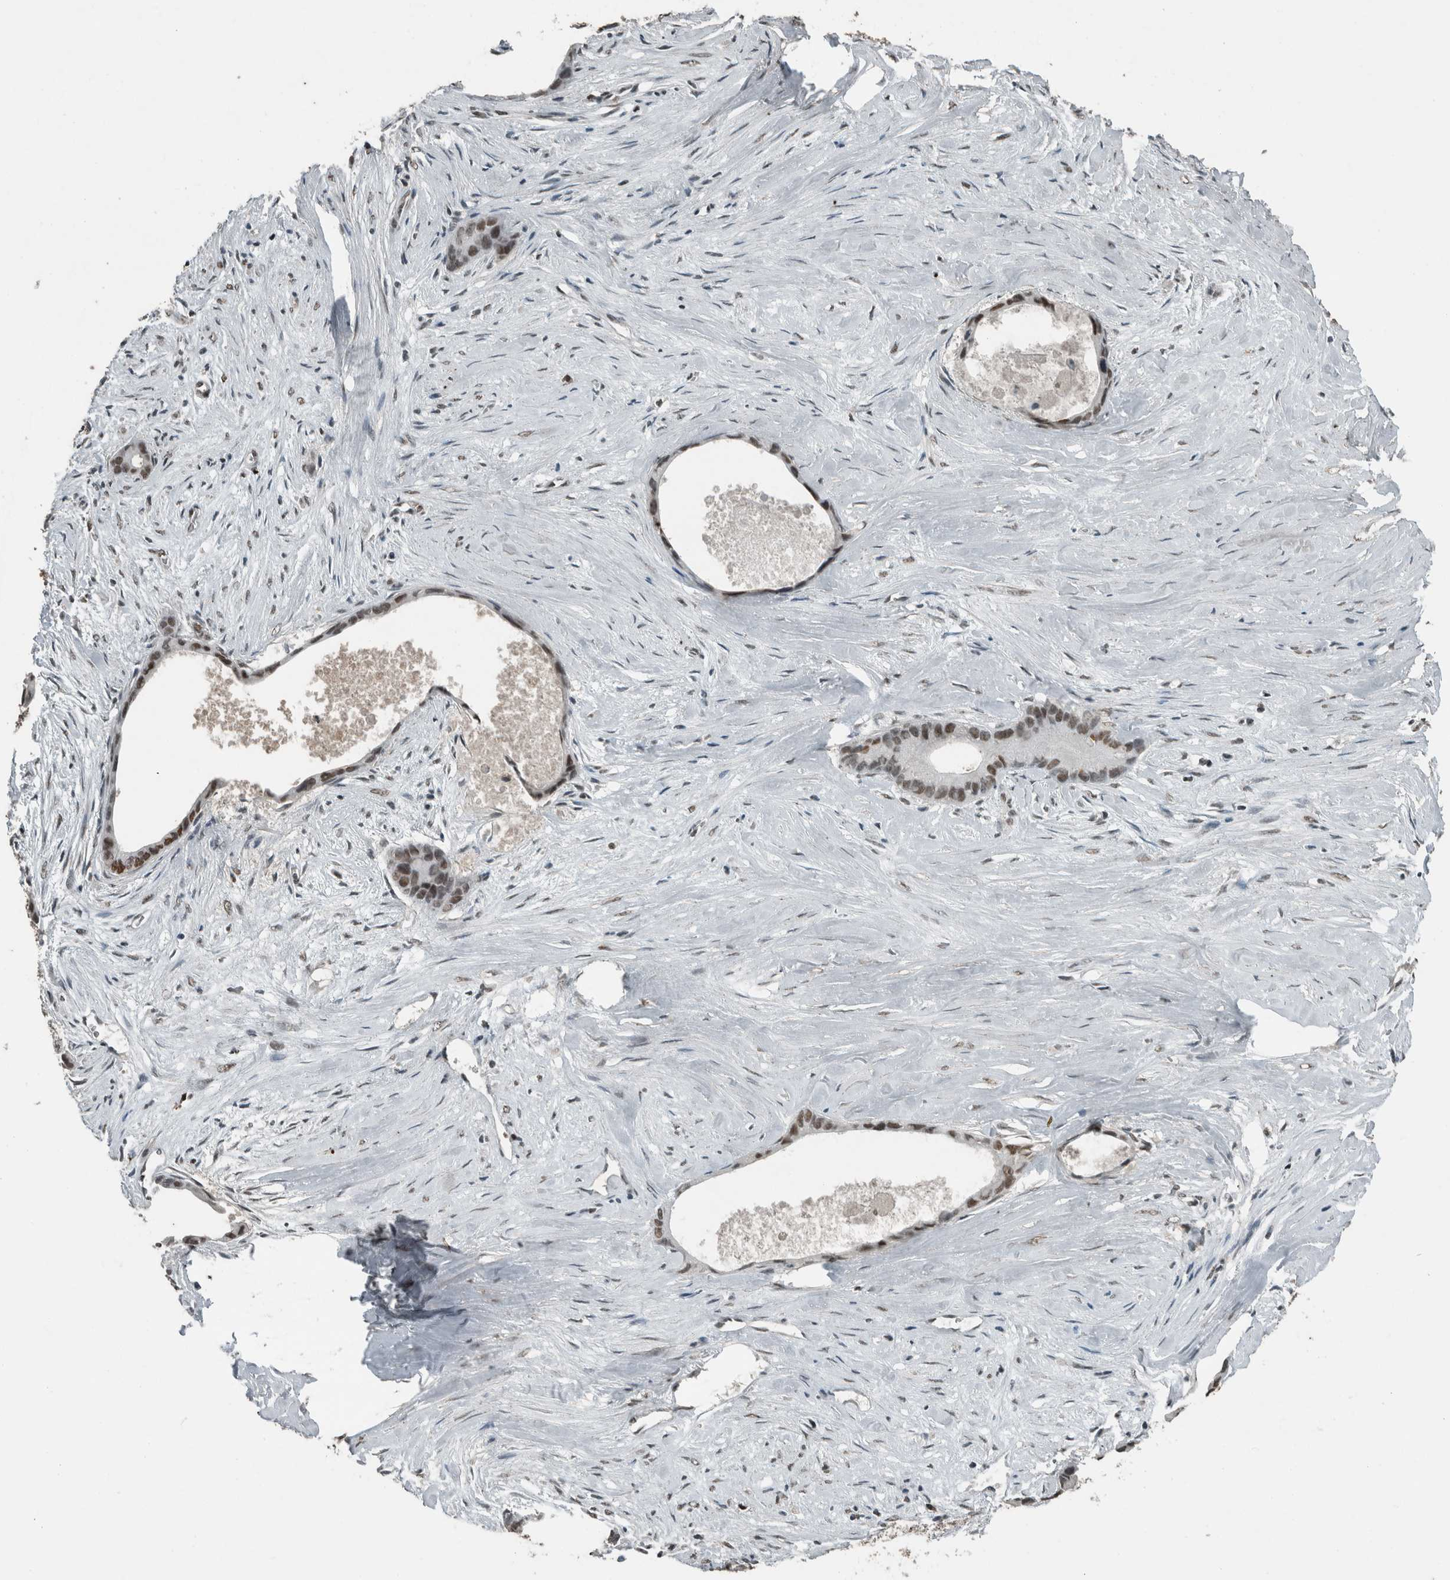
{"staining": {"intensity": "moderate", "quantity": ">75%", "location": "nuclear"}, "tissue": "liver cancer", "cell_type": "Tumor cells", "image_type": "cancer", "snomed": [{"axis": "morphology", "description": "Cholangiocarcinoma"}, {"axis": "topography", "description": "Liver"}], "caption": "A brown stain highlights moderate nuclear positivity of a protein in cholangiocarcinoma (liver) tumor cells.", "gene": "ZNF24", "patient": {"sex": "female", "age": 55}}